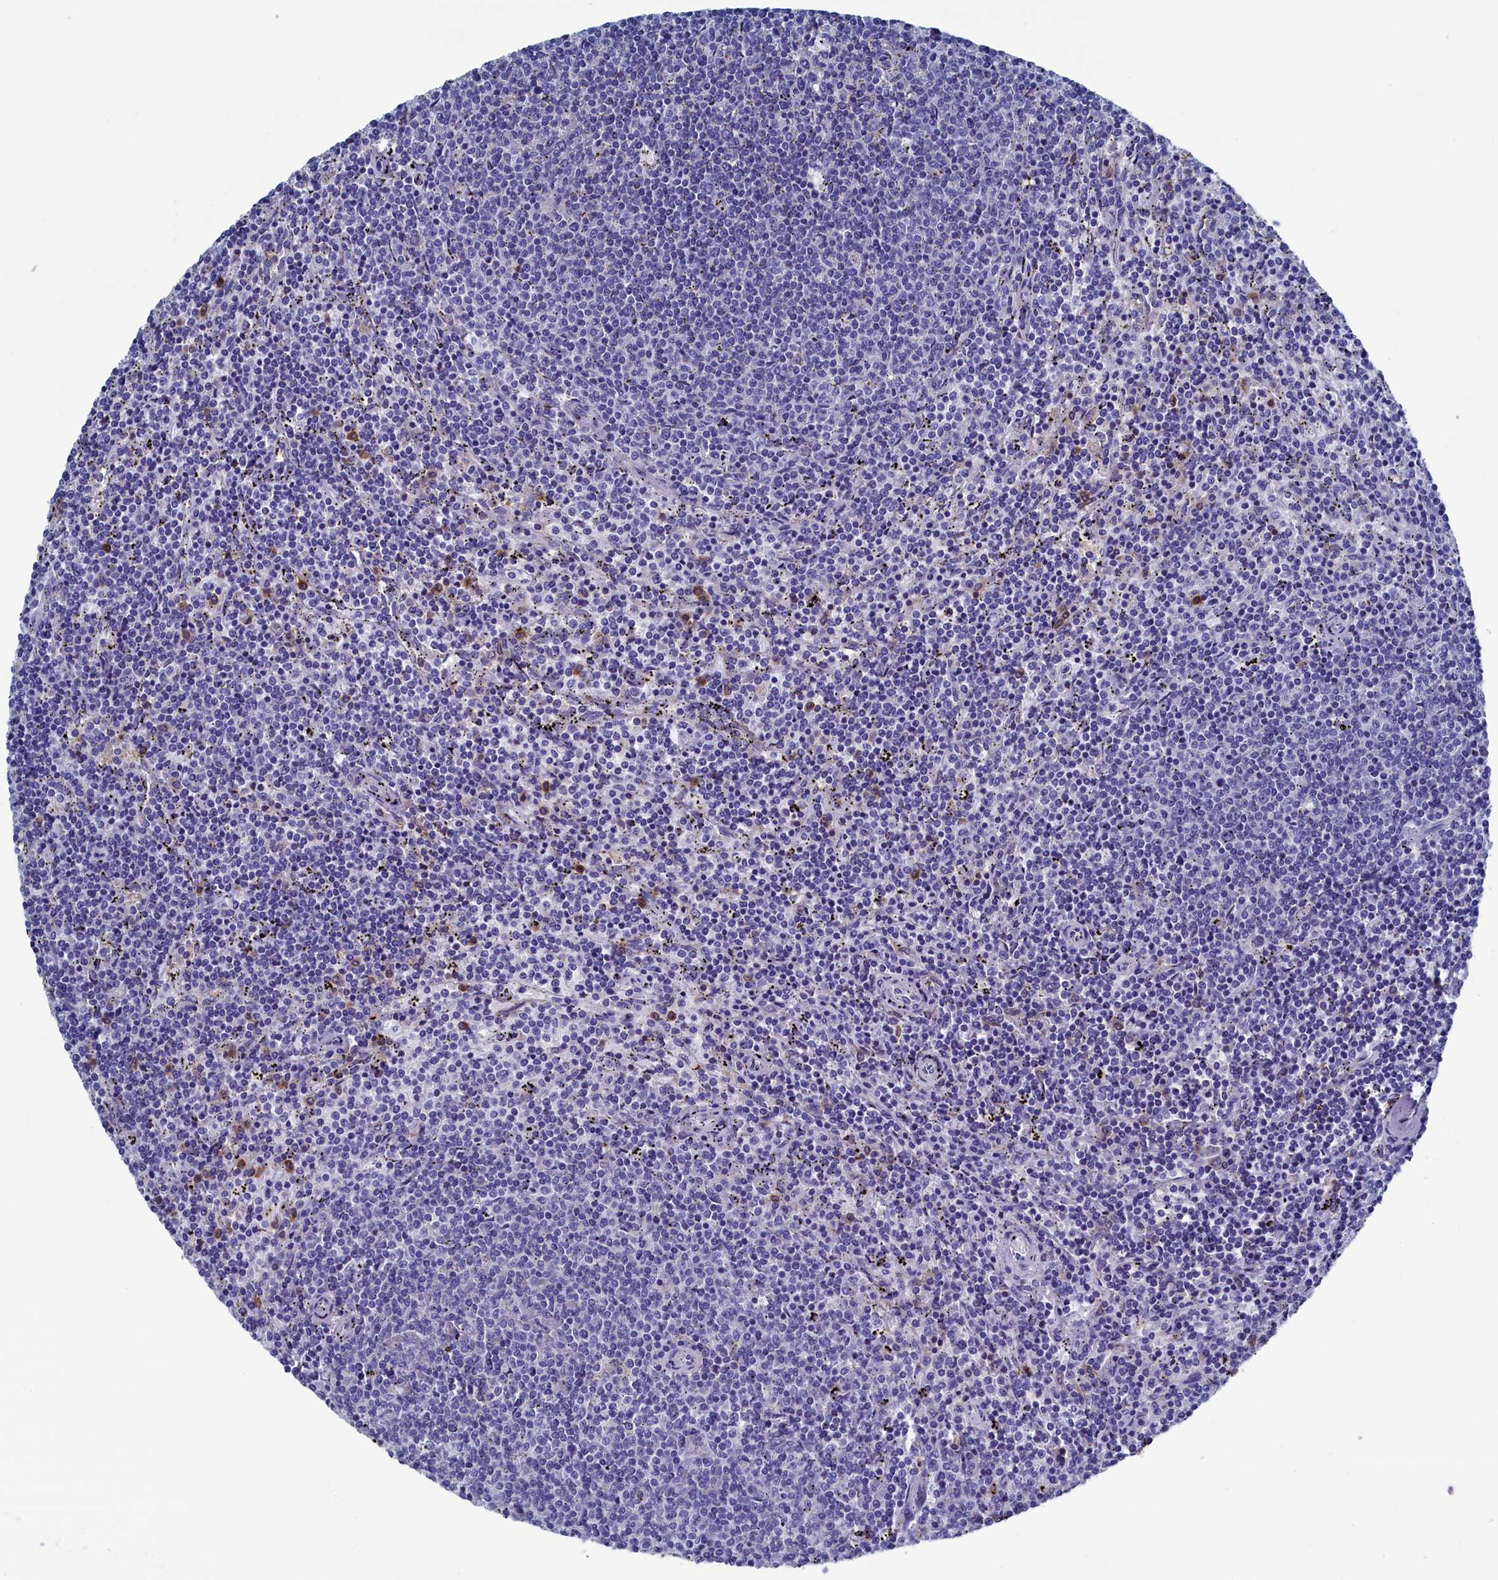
{"staining": {"intensity": "negative", "quantity": "none", "location": "none"}, "tissue": "lymphoma", "cell_type": "Tumor cells", "image_type": "cancer", "snomed": [{"axis": "morphology", "description": "Malignant lymphoma, non-Hodgkin's type, Low grade"}, {"axis": "topography", "description": "Spleen"}], "caption": "Immunohistochemical staining of low-grade malignant lymphoma, non-Hodgkin's type displays no significant staining in tumor cells.", "gene": "TYROBP", "patient": {"sex": "female", "age": 50}}